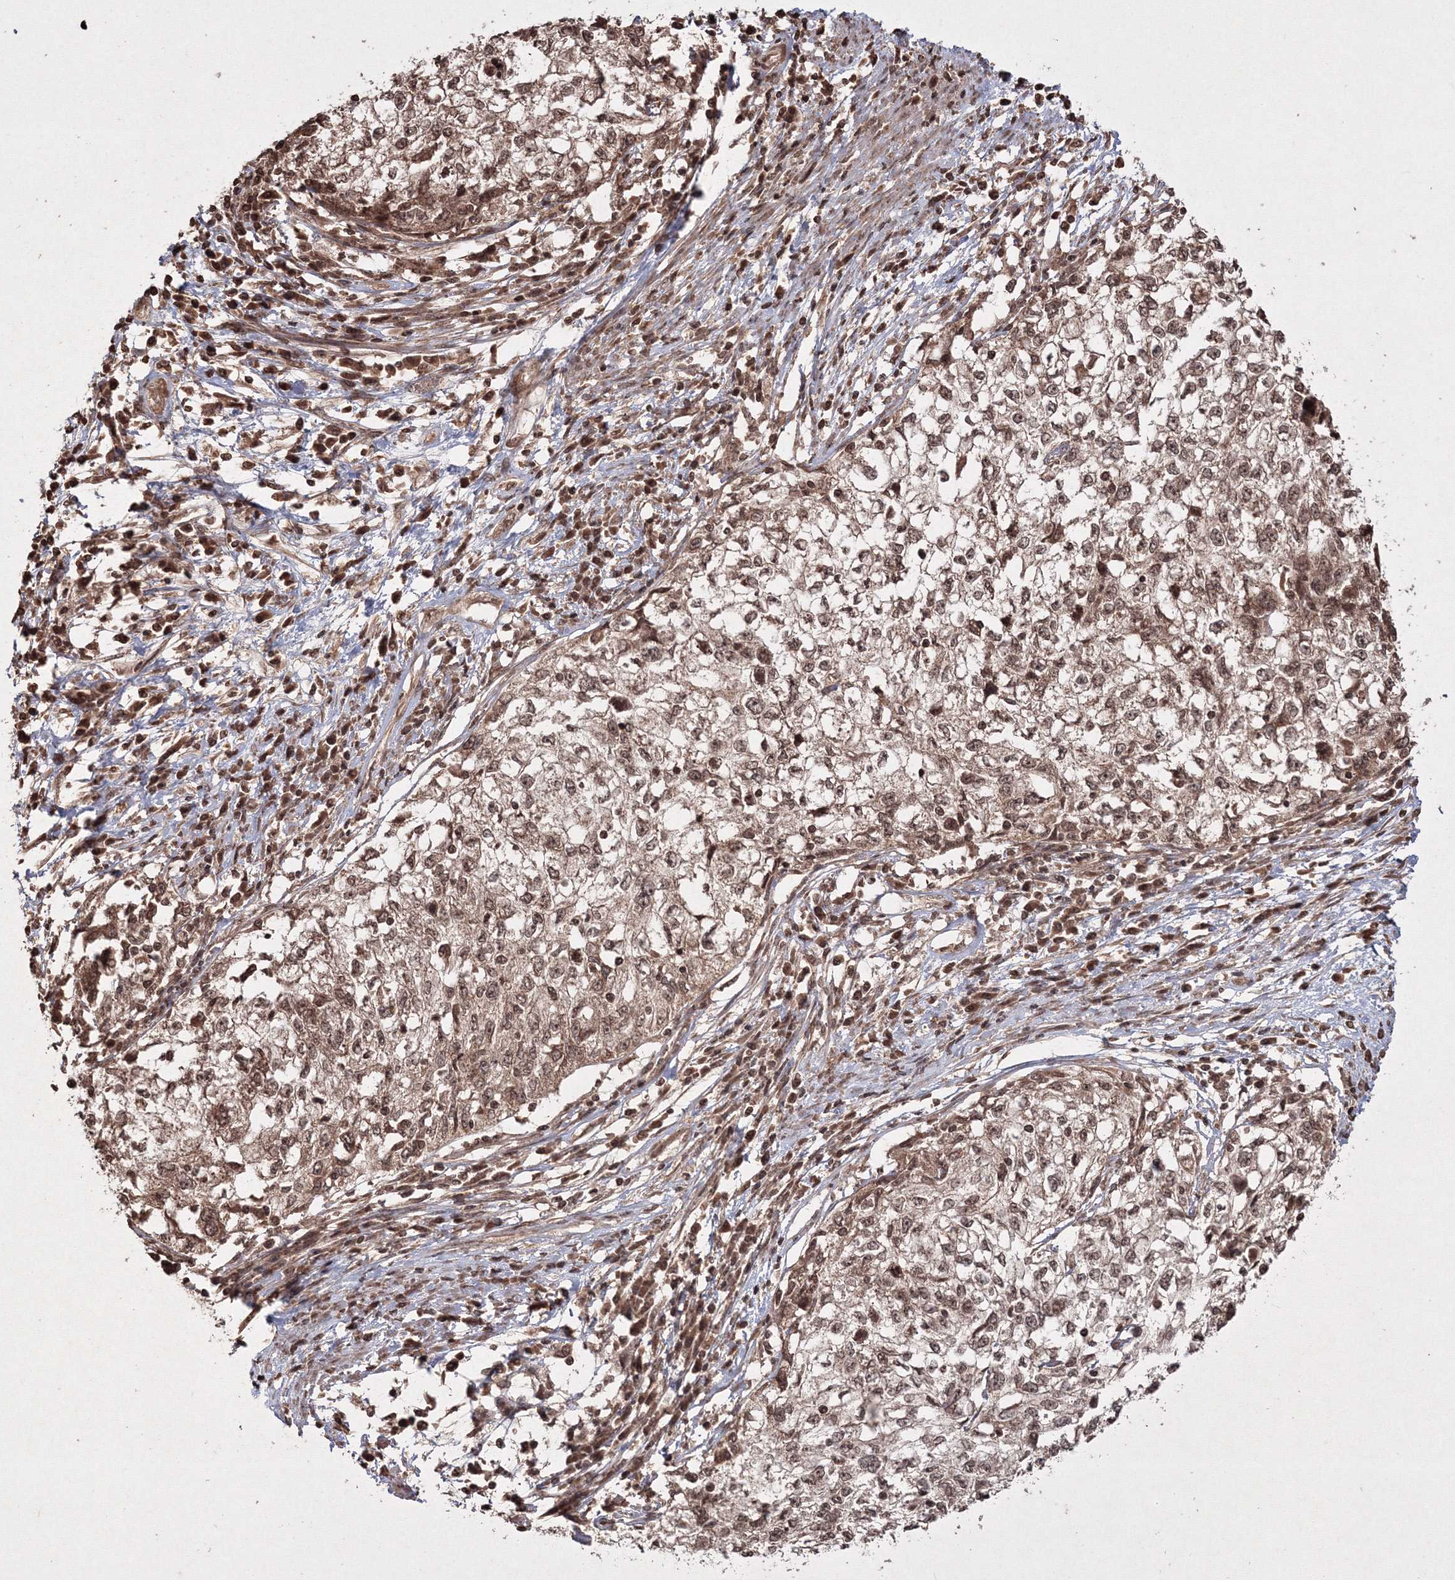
{"staining": {"intensity": "moderate", "quantity": ">75%", "location": "cytoplasmic/membranous,nuclear"}, "tissue": "cervical cancer", "cell_type": "Tumor cells", "image_type": "cancer", "snomed": [{"axis": "morphology", "description": "Squamous cell carcinoma, NOS"}, {"axis": "topography", "description": "Cervix"}], "caption": "An IHC micrograph of tumor tissue is shown. Protein staining in brown shows moderate cytoplasmic/membranous and nuclear positivity in cervical cancer (squamous cell carcinoma) within tumor cells.", "gene": "PEX13", "patient": {"sex": "female", "age": 57}}